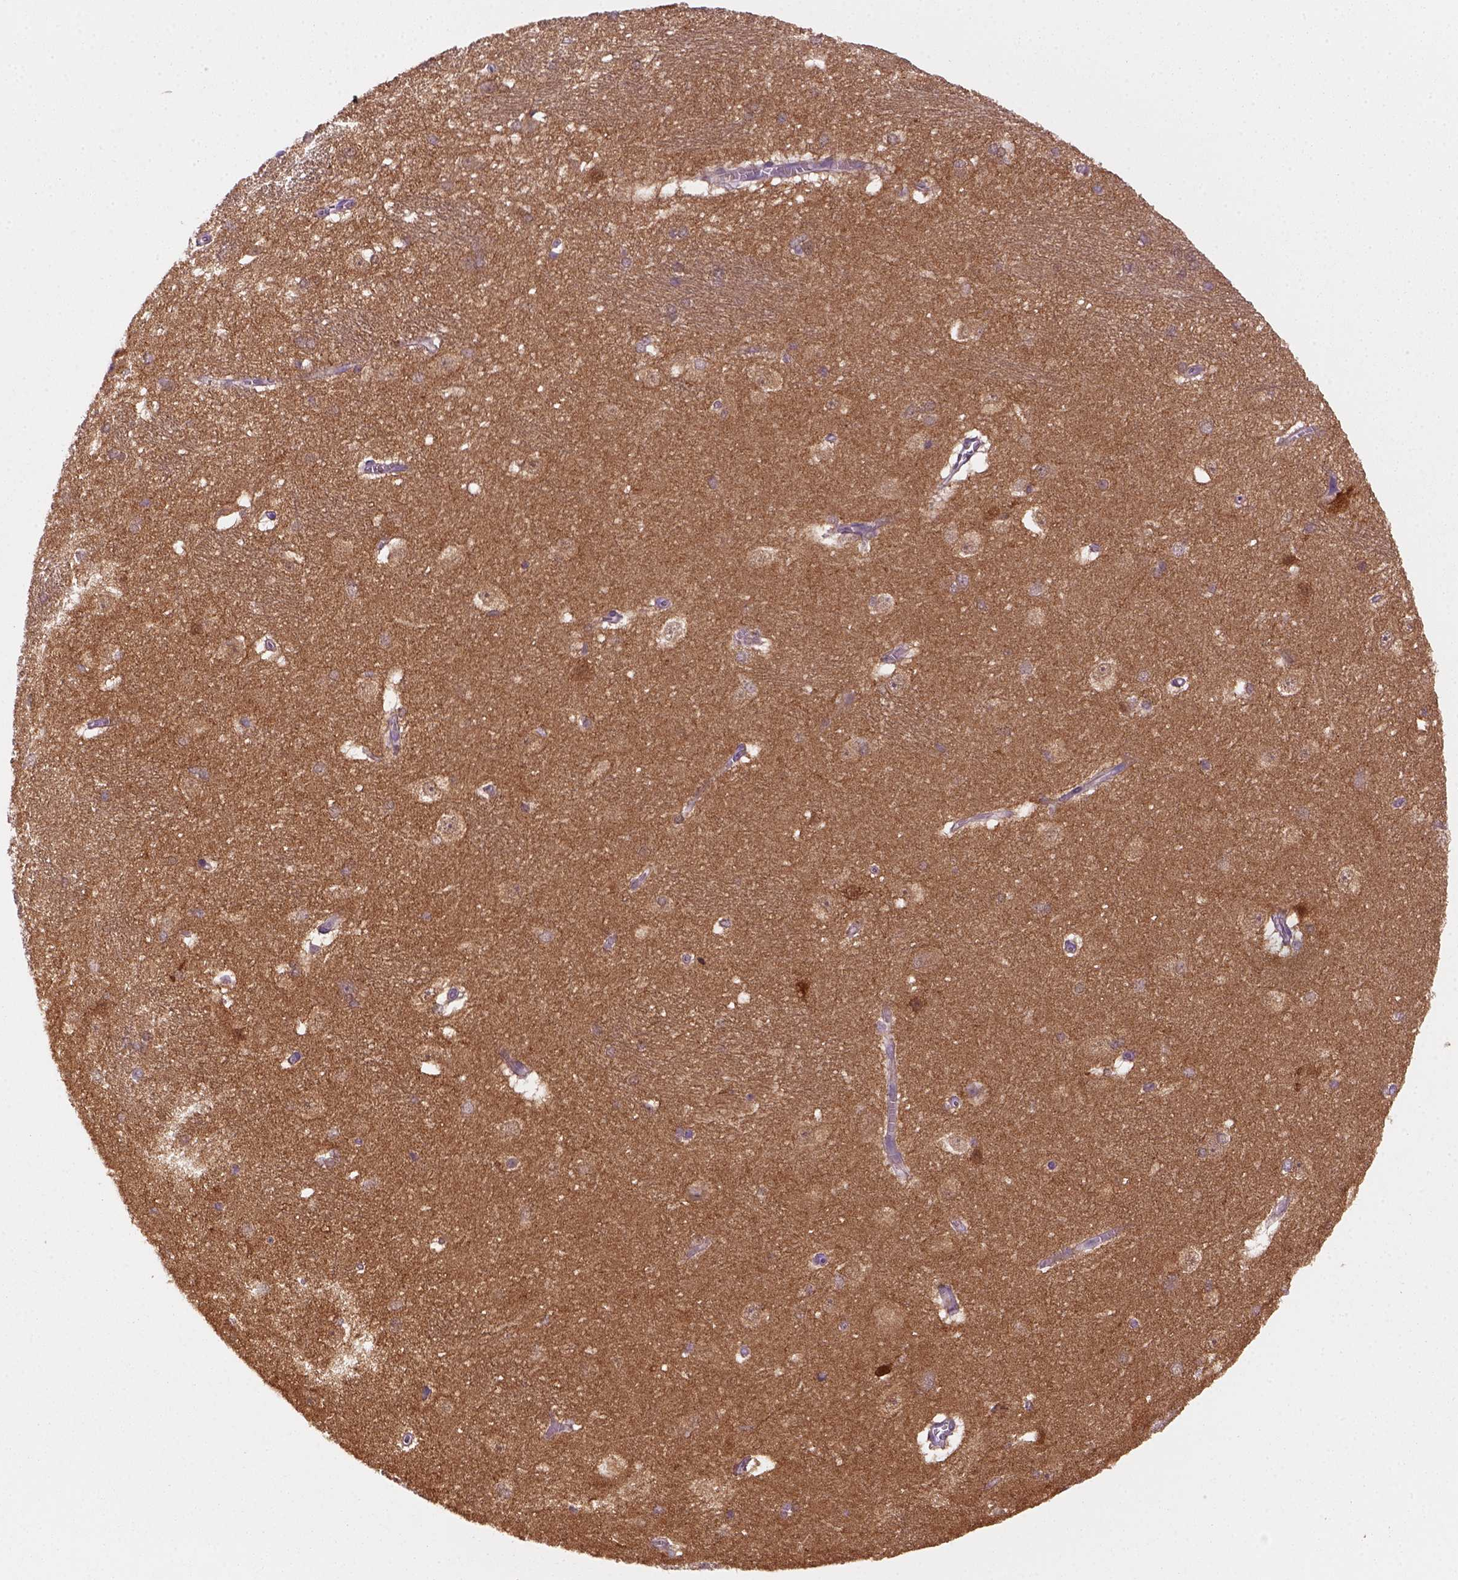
{"staining": {"intensity": "weak", "quantity": ">75%", "location": "cytoplasmic/membranous"}, "tissue": "hippocampus", "cell_type": "Glial cells", "image_type": "normal", "snomed": [{"axis": "morphology", "description": "Normal tissue, NOS"}, {"axis": "topography", "description": "Cerebral cortex"}, {"axis": "topography", "description": "Hippocampus"}], "caption": "DAB (3,3'-diaminobenzidine) immunohistochemical staining of unremarkable hippocampus exhibits weak cytoplasmic/membranous protein staining in approximately >75% of glial cells.", "gene": "GOT1", "patient": {"sex": "female", "age": 19}}